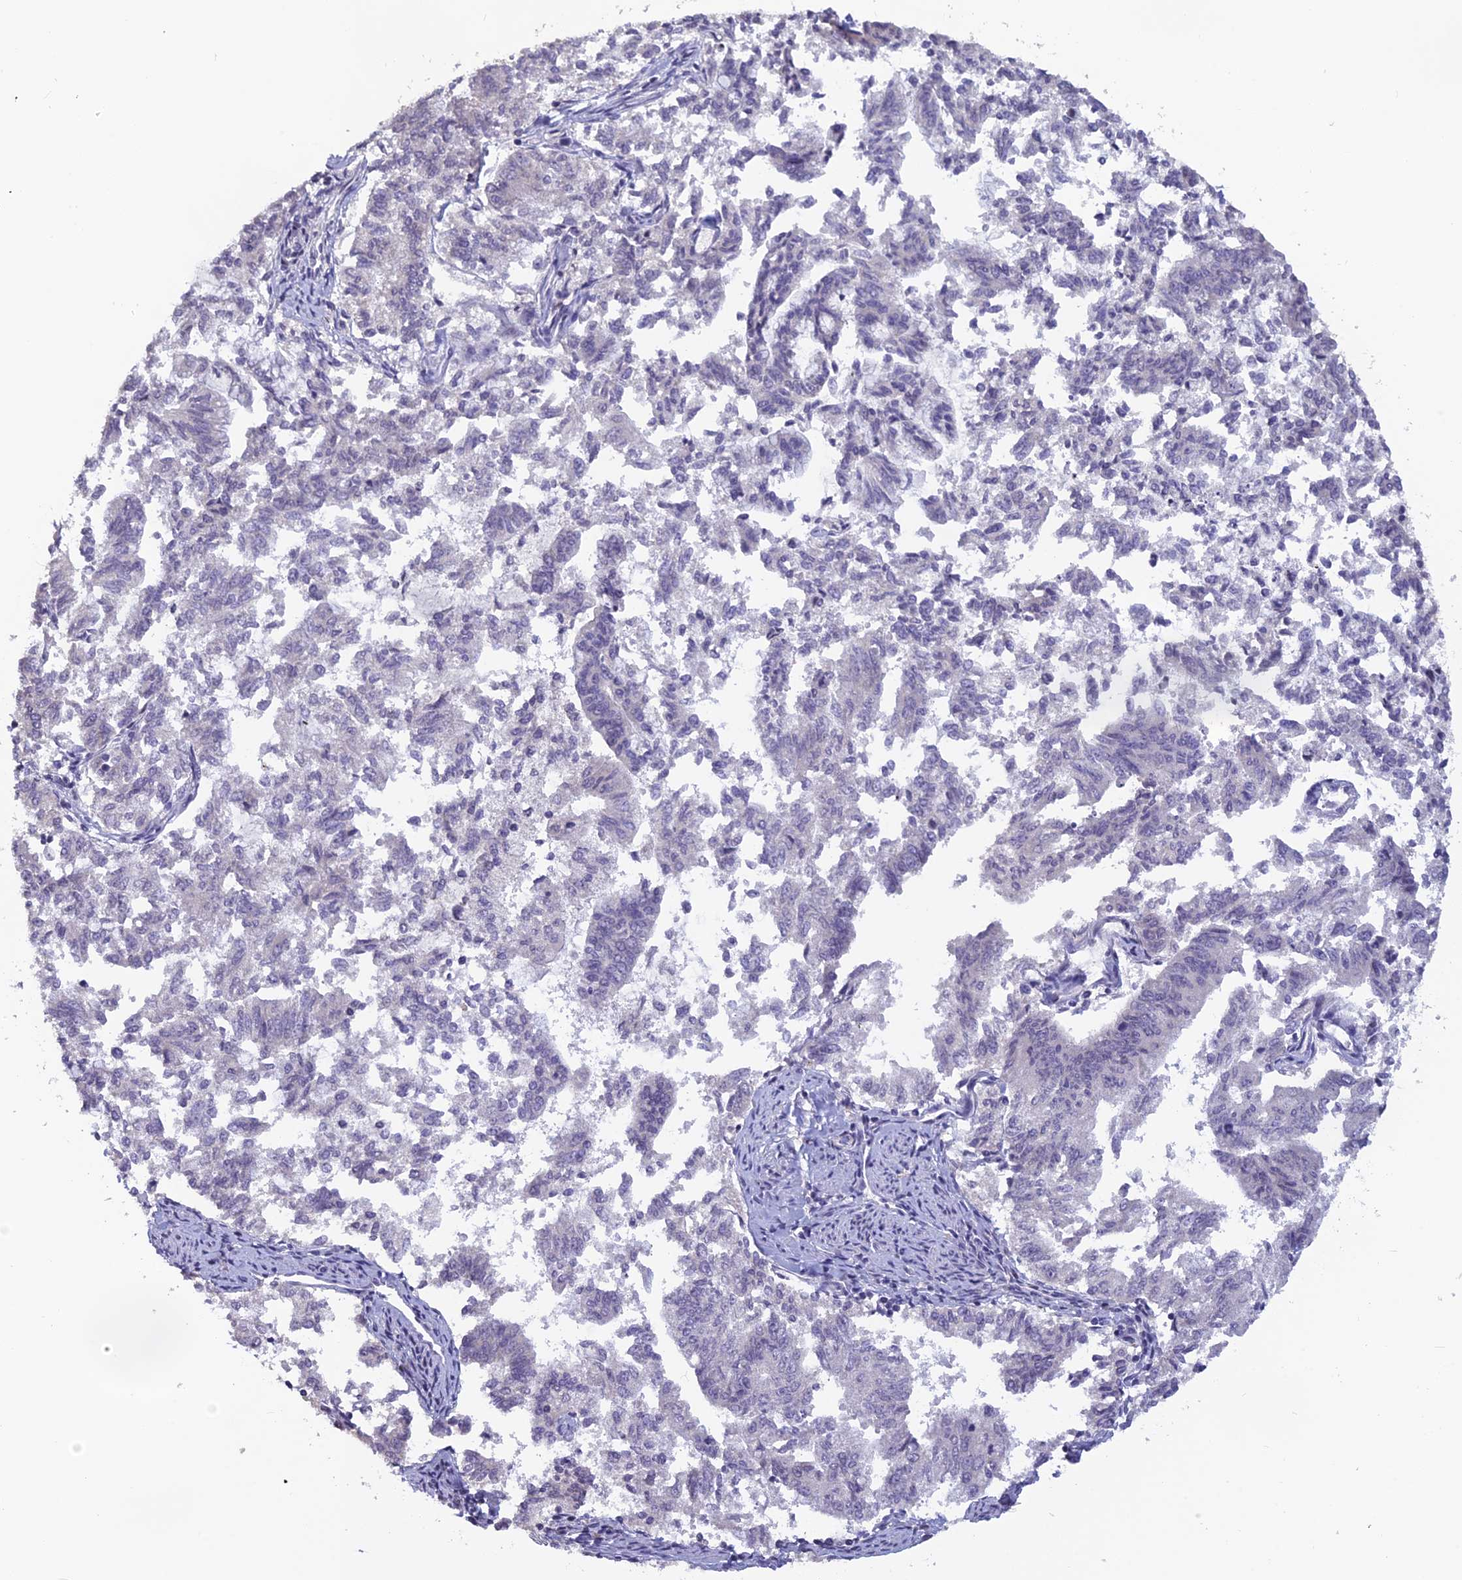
{"staining": {"intensity": "negative", "quantity": "none", "location": "none"}, "tissue": "endometrial cancer", "cell_type": "Tumor cells", "image_type": "cancer", "snomed": [{"axis": "morphology", "description": "Adenocarcinoma, NOS"}, {"axis": "topography", "description": "Endometrium"}], "caption": "Tumor cells show no significant expression in endometrial cancer.", "gene": "TMEM134", "patient": {"sex": "female", "age": 79}}